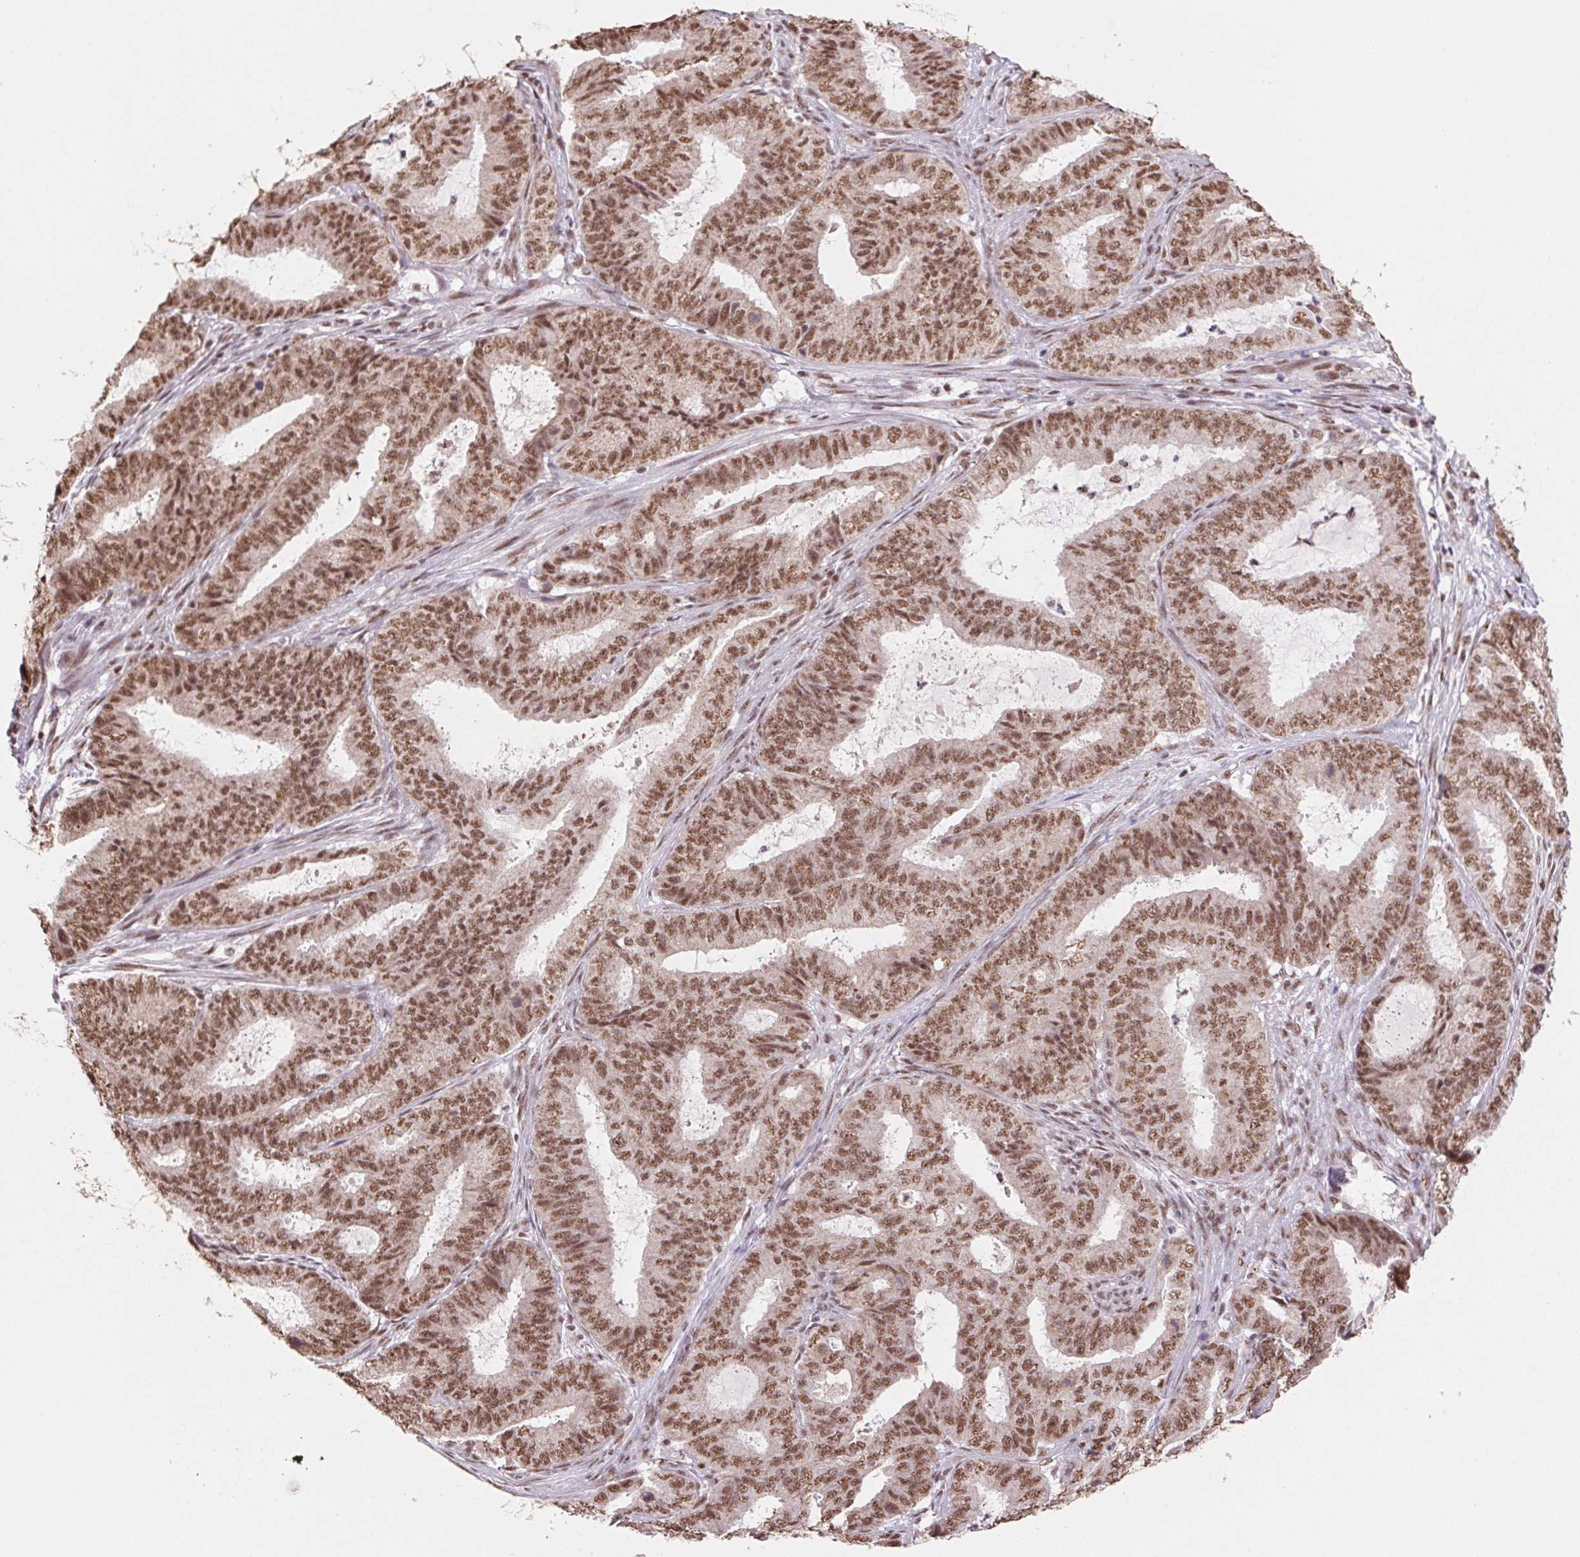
{"staining": {"intensity": "moderate", "quantity": ">75%", "location": "nuclear"}, "tissue": "endometrial cancer", "cell_type": "Tumor cells", "image_type": "cancer", "snomed": [{"axis": "morphology", "description": "Adenocarcinoma, NOS"}, {"axis": "topography", "description": "Endometrium"}], "caption": "Brown immunohistochemical staining in human endometrial cancer demonstrates moderate nuclear expression in about >75% of tumor cells.", "gene": "SNRPG", "patient": {"sex": "female", "age": 51}}